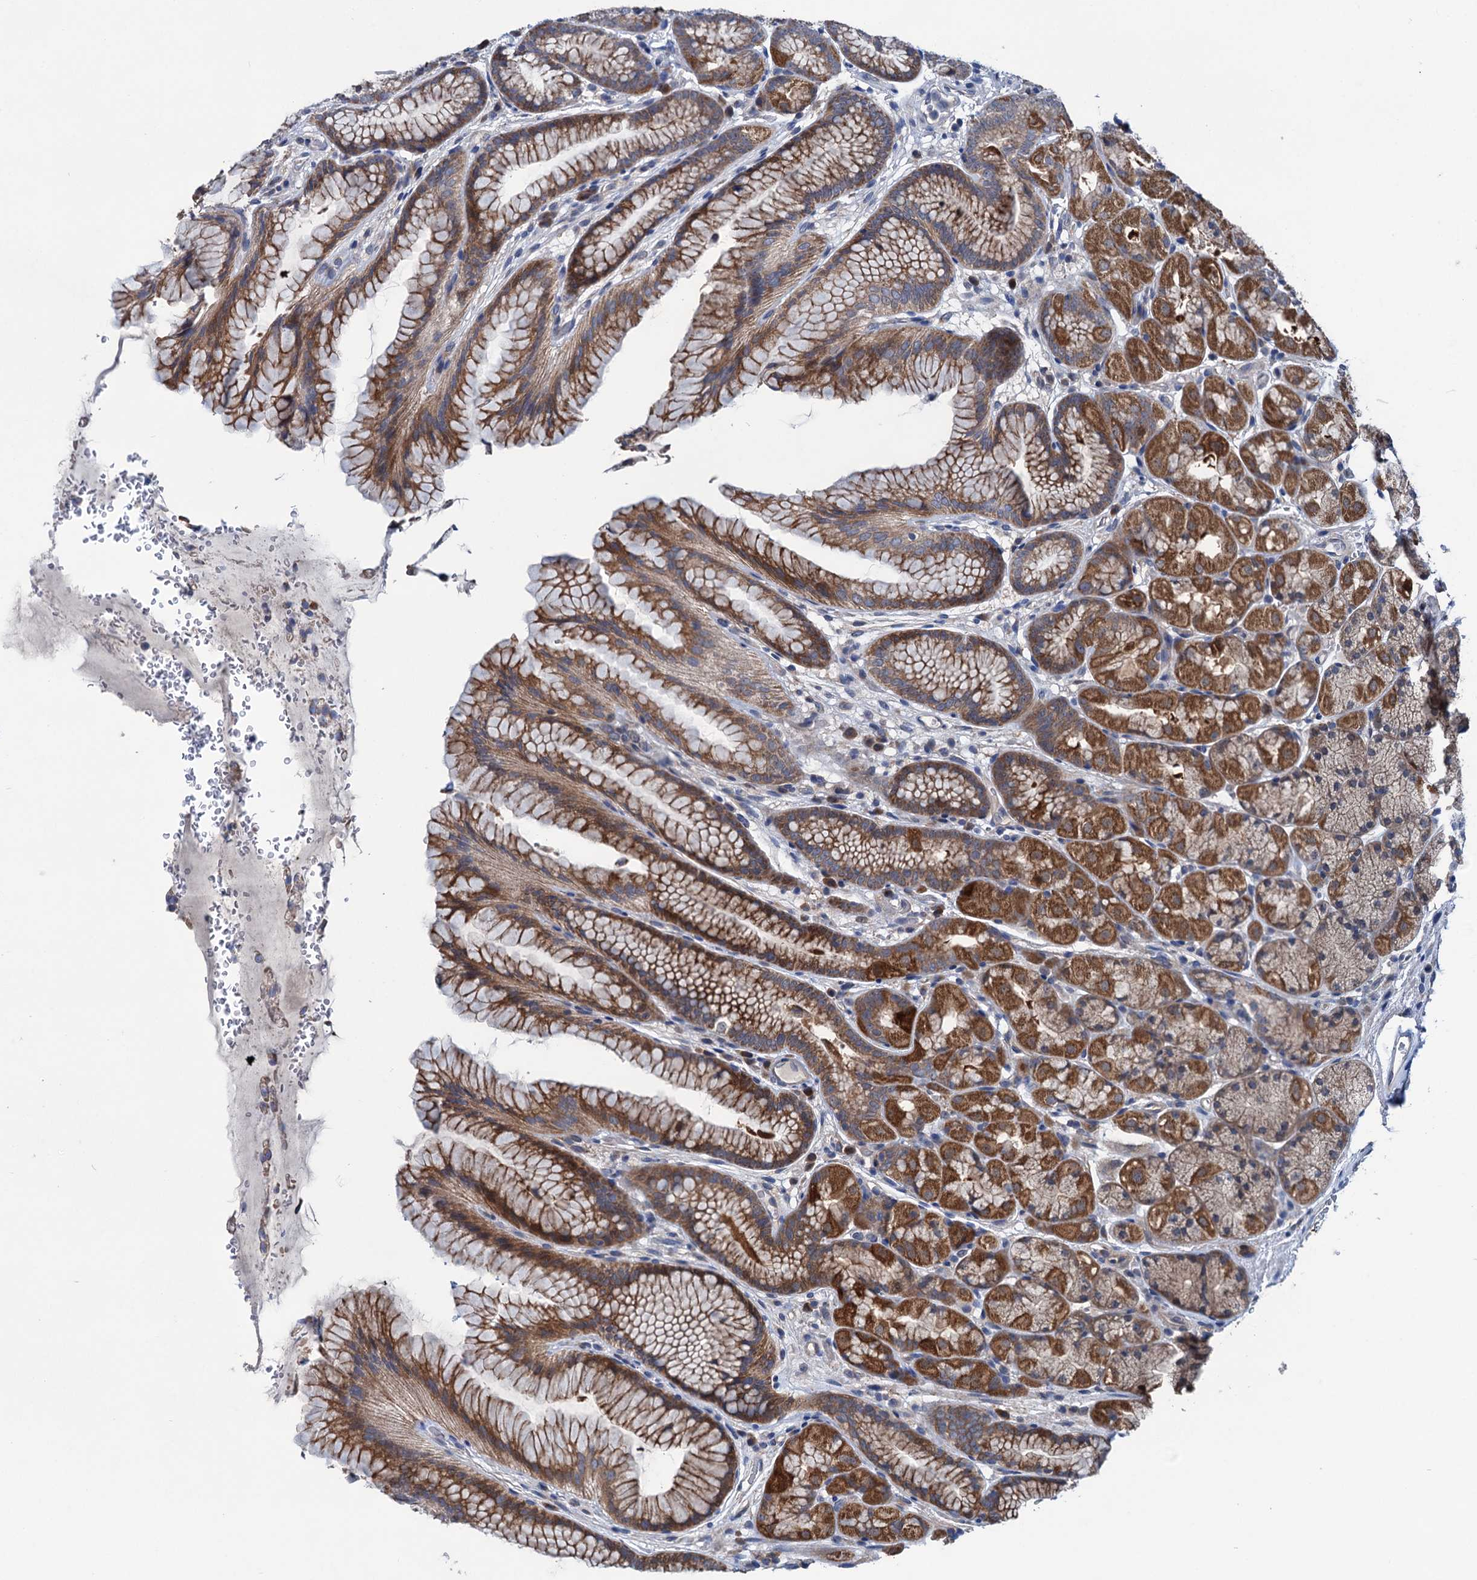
{"staining": {"intensity": "strong", "quantity": ">75%", "location": "cytoplasmic/membranous"}, "tissue": "stomach", "cell_type": "Glandular cells", "image_type": "normal", "snomed": [{"axis": "morphology", "description": "Normal tissue, NOS"}, {"axis": "topography", "description": "Stomach"}], "caption": "Protein expression by IHC displays strong cytoplasmic/membranous positivity in approximately >75% of glandular cells in unremarkable stomach.", "gene": "EYA4", "patient": {"sex": "male", "age": 63}}